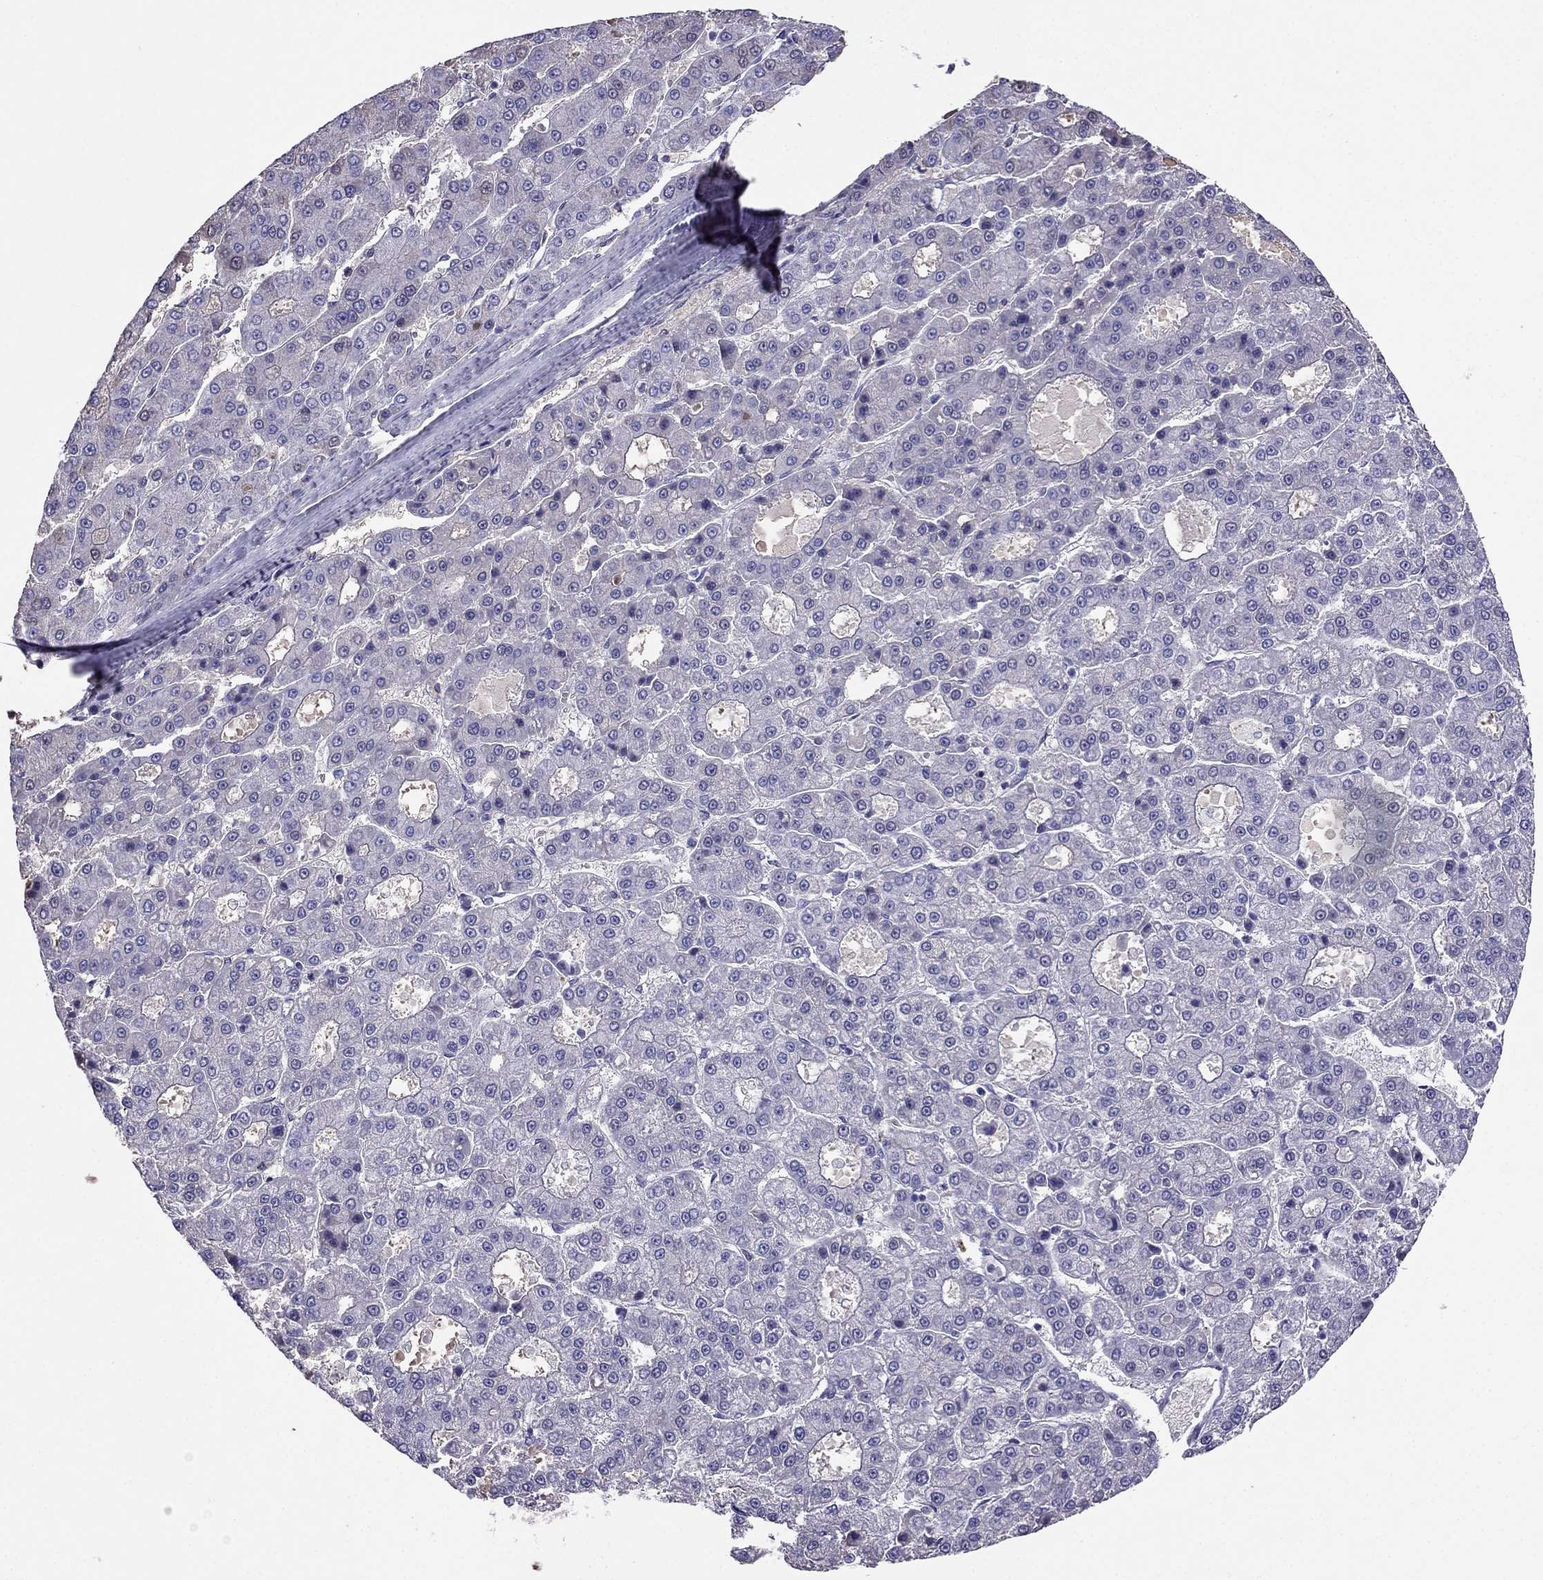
{"staining": {"intensity": "negative", "quantity": "none", "location": "none"}, "tissue": "liver cancer", "cell_type": "Tumor cells", "image_type": "cancer", "snomed": [{"axis": "morphology", "description": "Carcinoma, Hepatocellular, NOS"}, {"axis": "topography", "description": "Liver"}], "caption": "There is no significant positivity in tumor cells of liver cancer. (DAB (3,3'-diaminobenzidine) immunohistochemistry (IHC), high magnification).", "gene": "TBC1D21", "patient": {"sex": "male", "age": 70}}